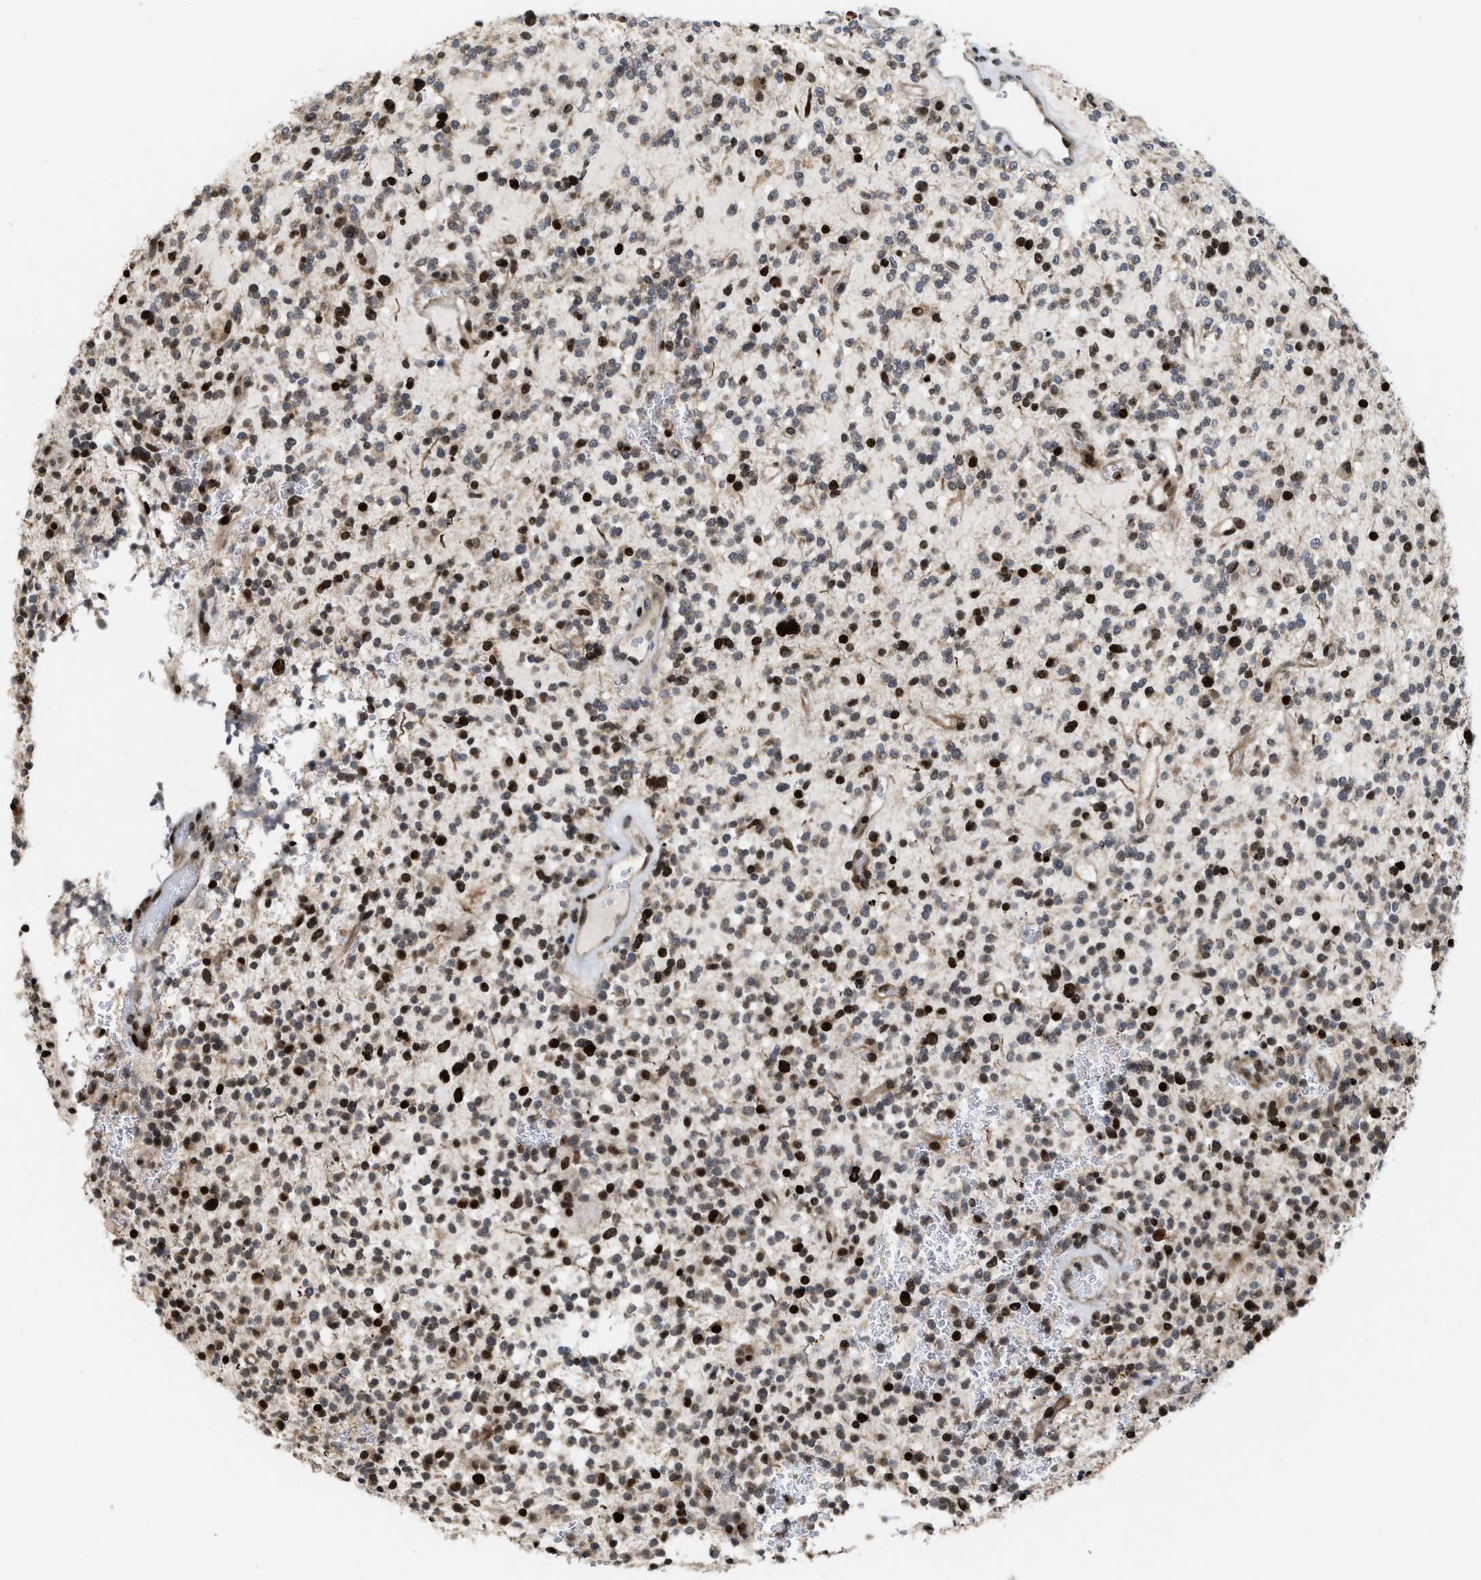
{"staining": {"intensity": "strong", "quantity": "25%-75%", "location": "nuclear"}, "tissue": "glioma", "cell_type": "Tumor cells", "image_type": "cancer", "snomed": [{"axis": "morphology", "description": "Glioma, malignant, High grade"}, {"axis": "topography", "description": "Brain"}], "caption": "Glioma stained with immunohistochemistry (IHC) exhibits strong nuclear positivity in approximately 25%-75% of tumor cells.", "gene": "PDZD2", "patient": {"sex": "male", "age": 48}}